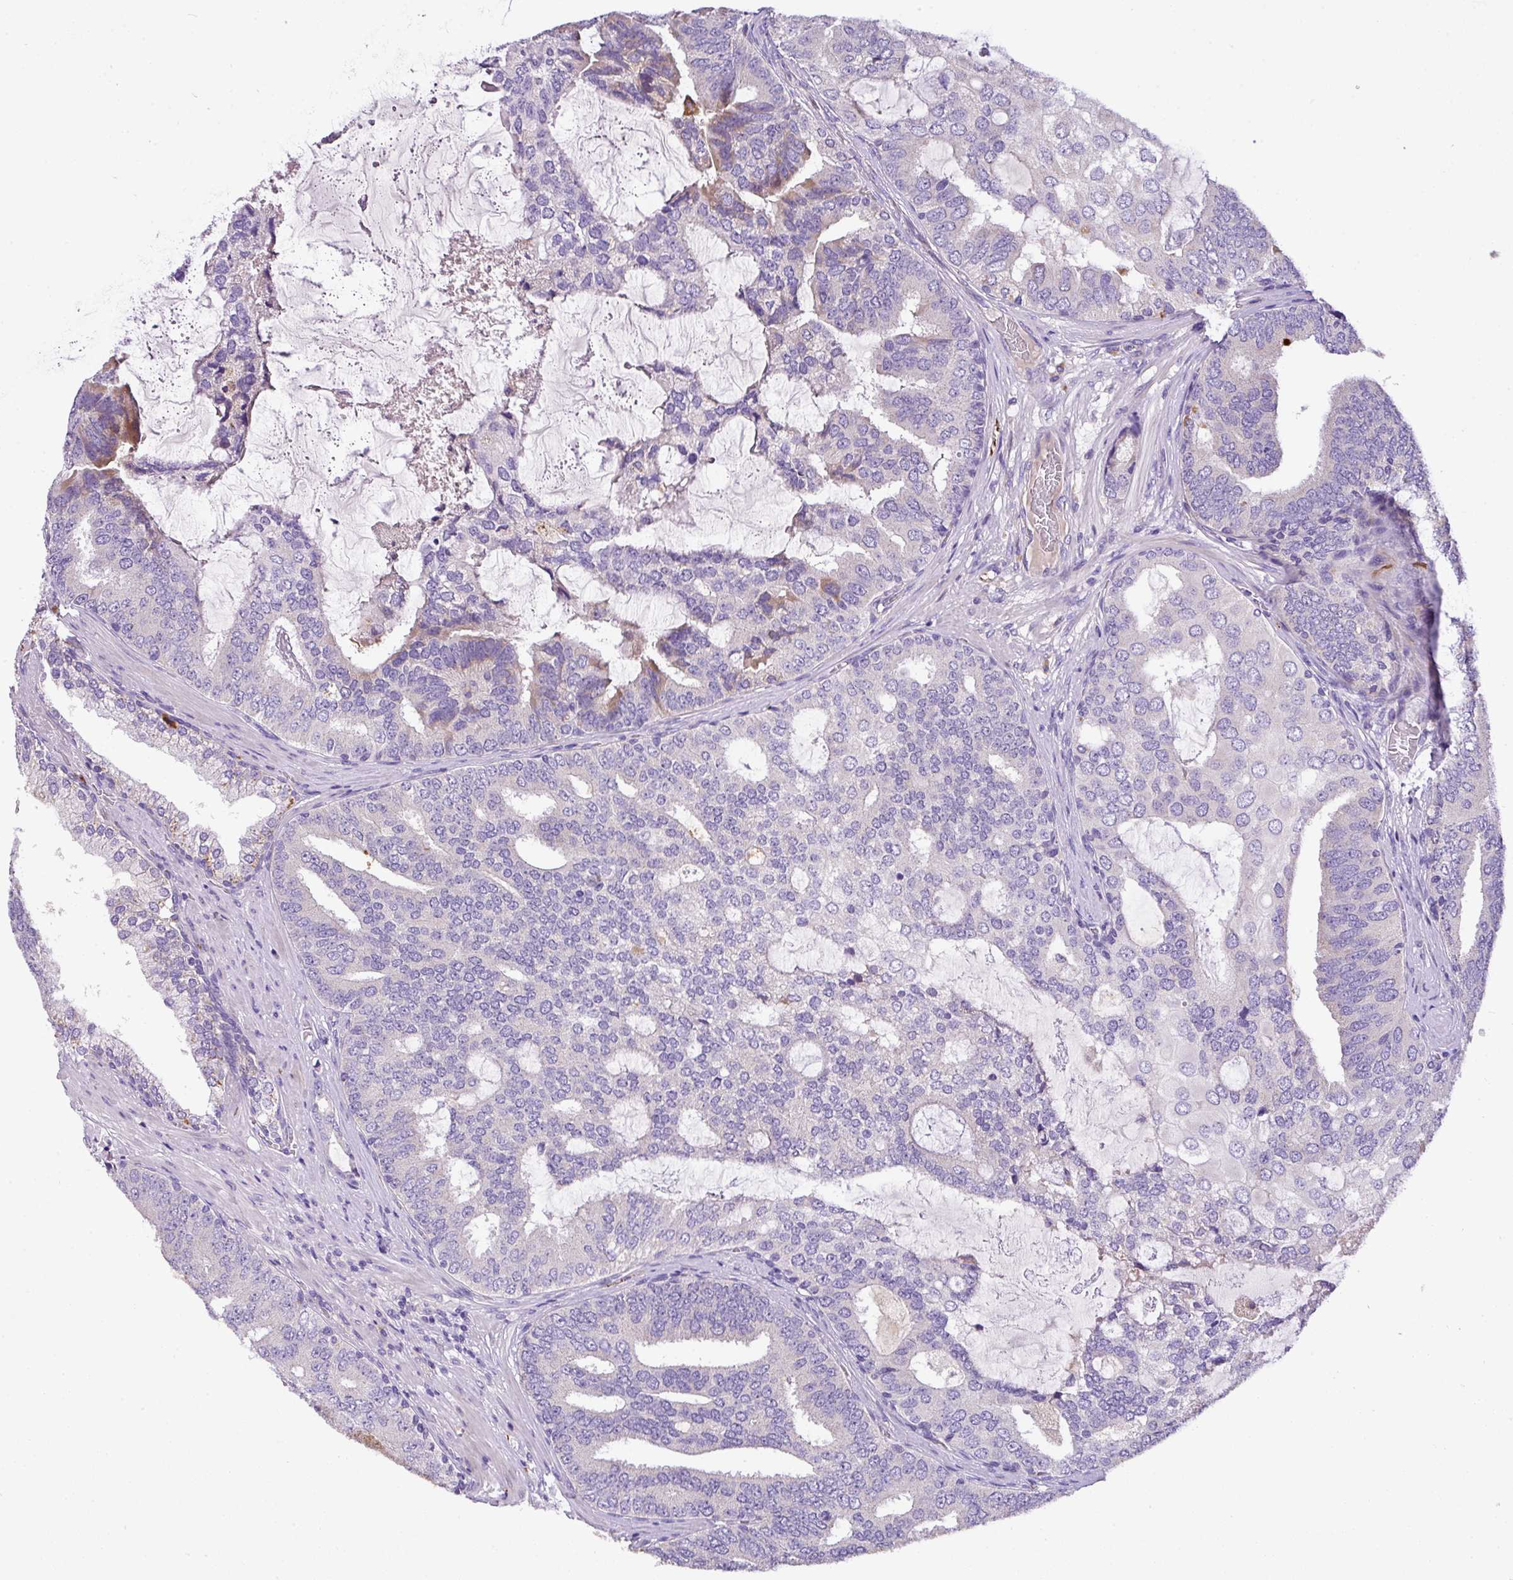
{"staining": {"intensity": "negative", "quantity": "none", "location": "none"}, "tissue": "prostate cancer", "cell_type": "Tumor cells", "image_type": "cancer", "snomed": [{"axis": "morphology", "description": "Adenocarcinoma, High grade"}, {"axis": "topography", "description": "Prostate"}], "caption": "Immunohistochemical staining of prostate cancer exhibits no significant expression in tumor cells.", "gene": "ANXA2R", "patient": {"sex": "male", "age": 55}}